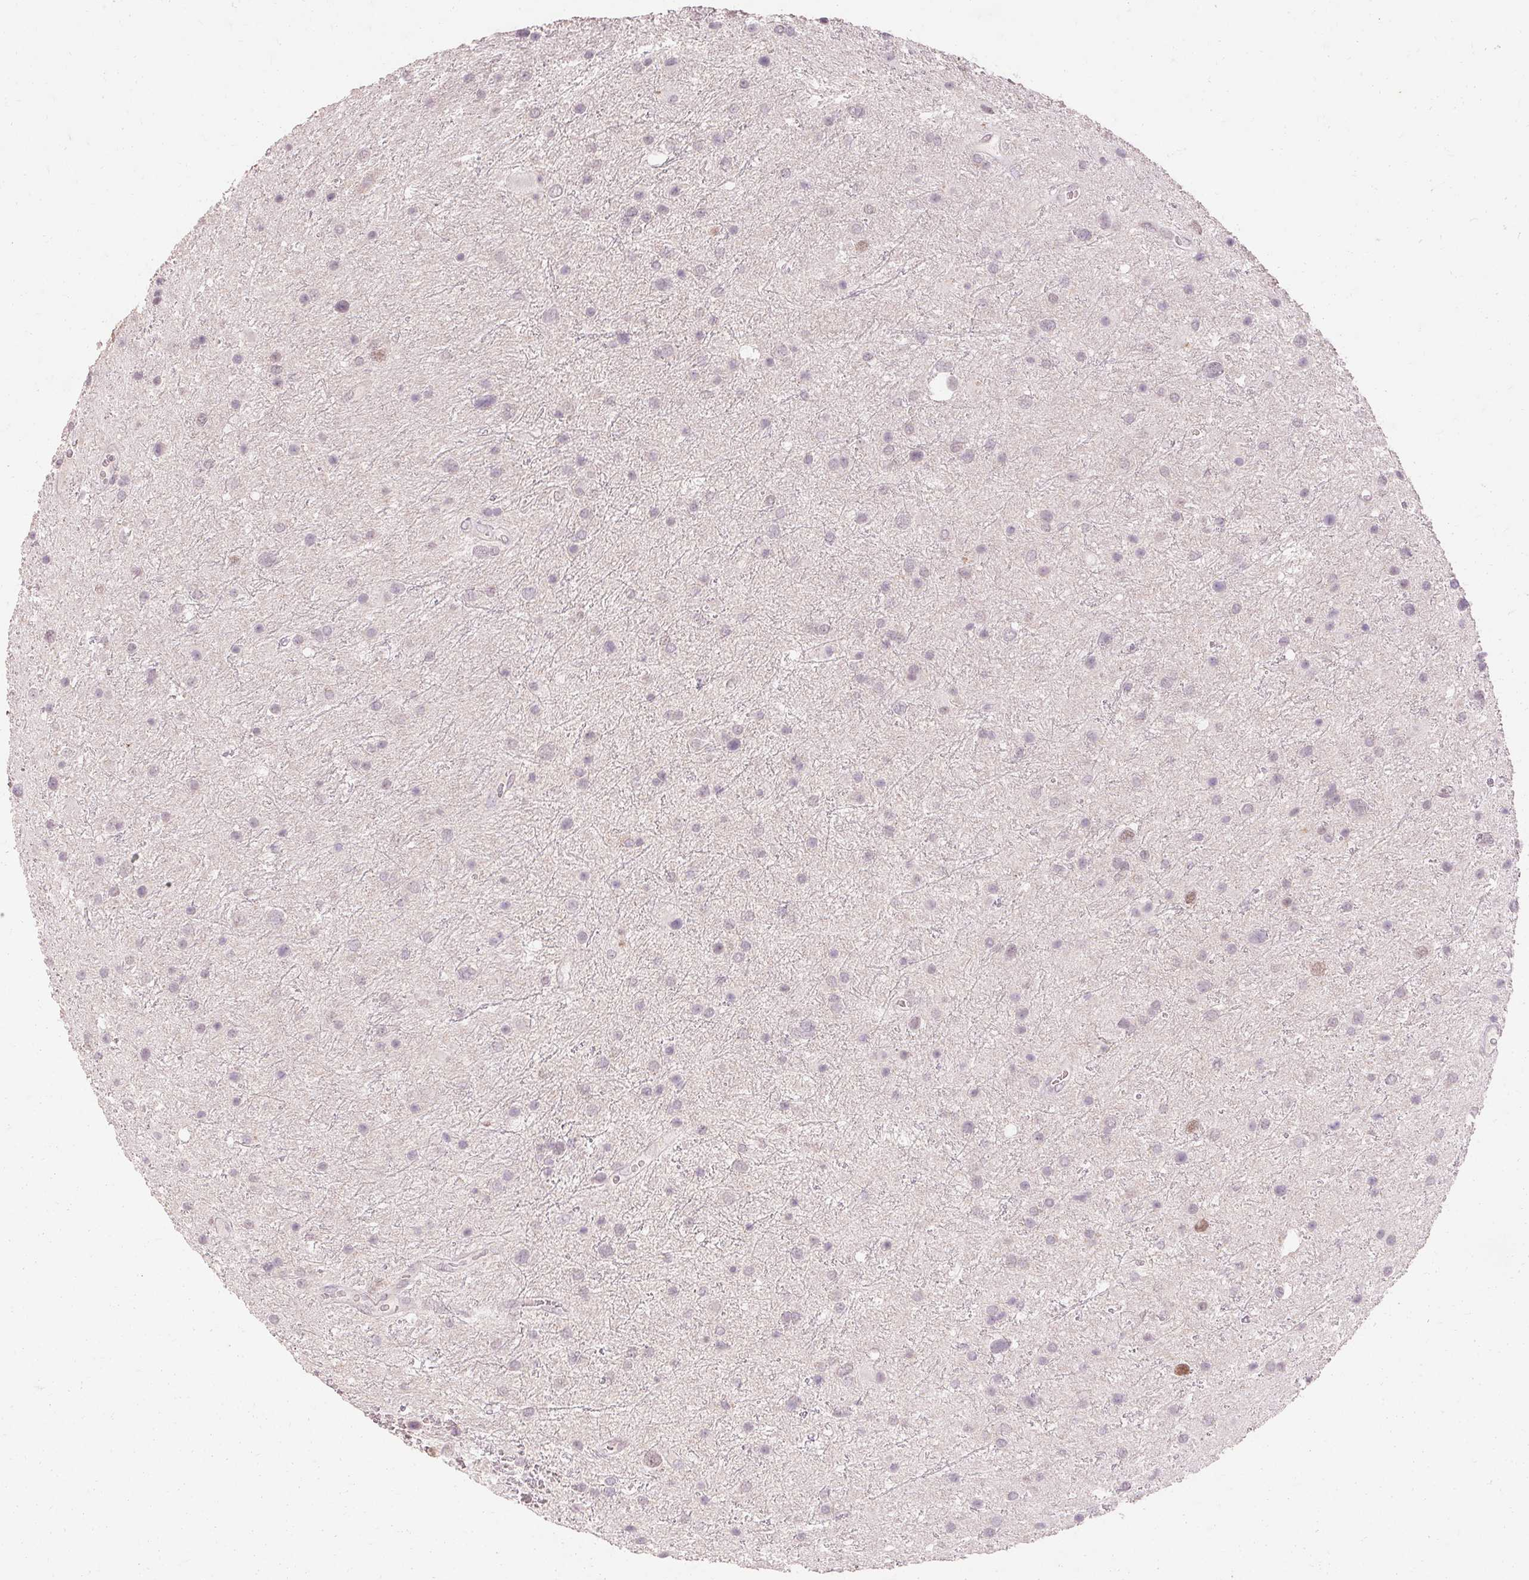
{"staining": {"intensity": "negative", "quantity": "none", "location": "none"}, "tissue": "glioma", "cell_type": "Tumor cells", "image_type": "cancer", "snomed": [{"axis": "morphology", "description": "Glioma, malignant, Low grade"}, {"axis": "topography", "description": "Brain"}], "caption": "An immunohistochemistry image of glioma is shown. There is no staining in tumor cells of glioma.", "gene": "SKP2", "patient": {"sex": "female", "age": 32}}